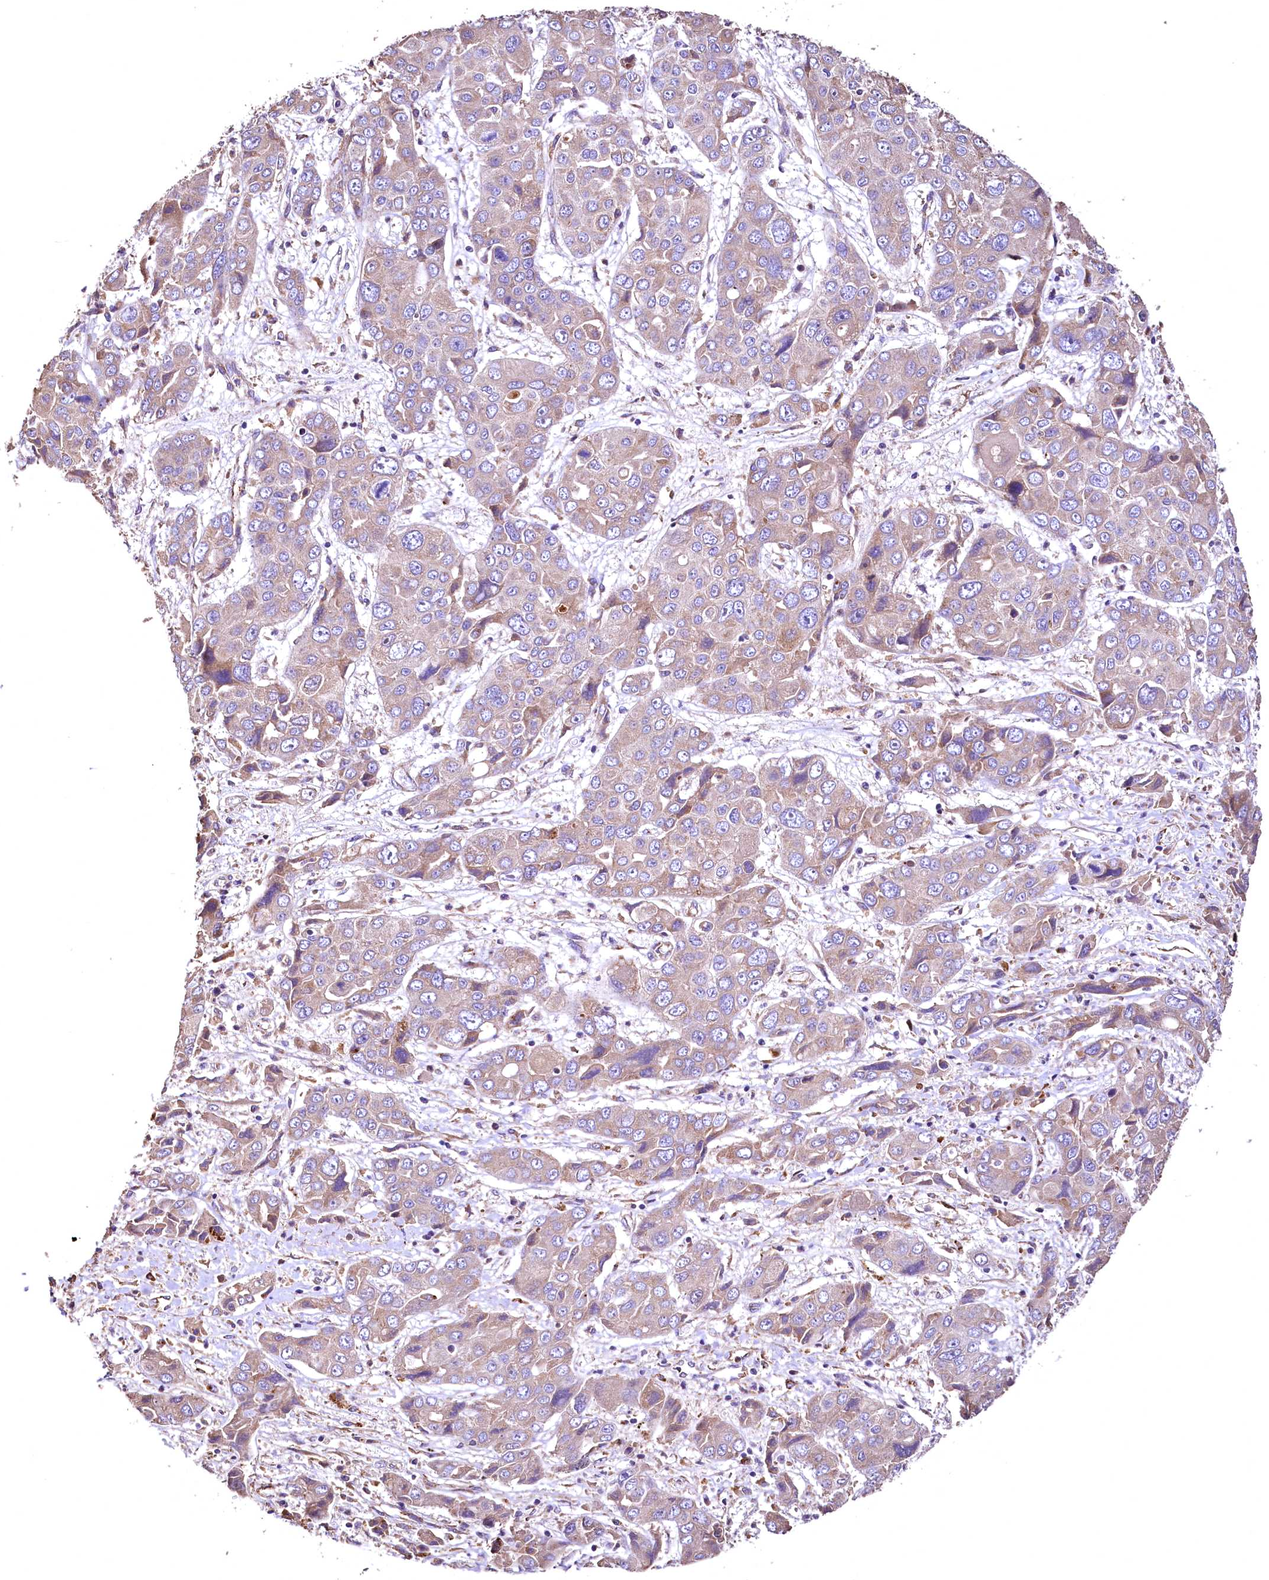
{"staining": {"intensity": "weak", "quantity": ">75%", "location": "cytoplasmic/membranous"}, "tissue": "liver cancer", "cell_type": "Tumor cells", "image_type": "cancer", "snomed": [{"axis": "morphology", "description": "Cholangiocarcinoma"}, {"axis": "topography", "description": "Liver"}], "caption": "A micrograph of liver cholangiocarcinoma stained for a protein displays weak cytoplasmic/membranous brown staining in tumor cells. (DAB = brown stain, brightfield microscopy at high magnification).", "gene": "RASSF1", "patient": {"sex": "male", "age": 67}}